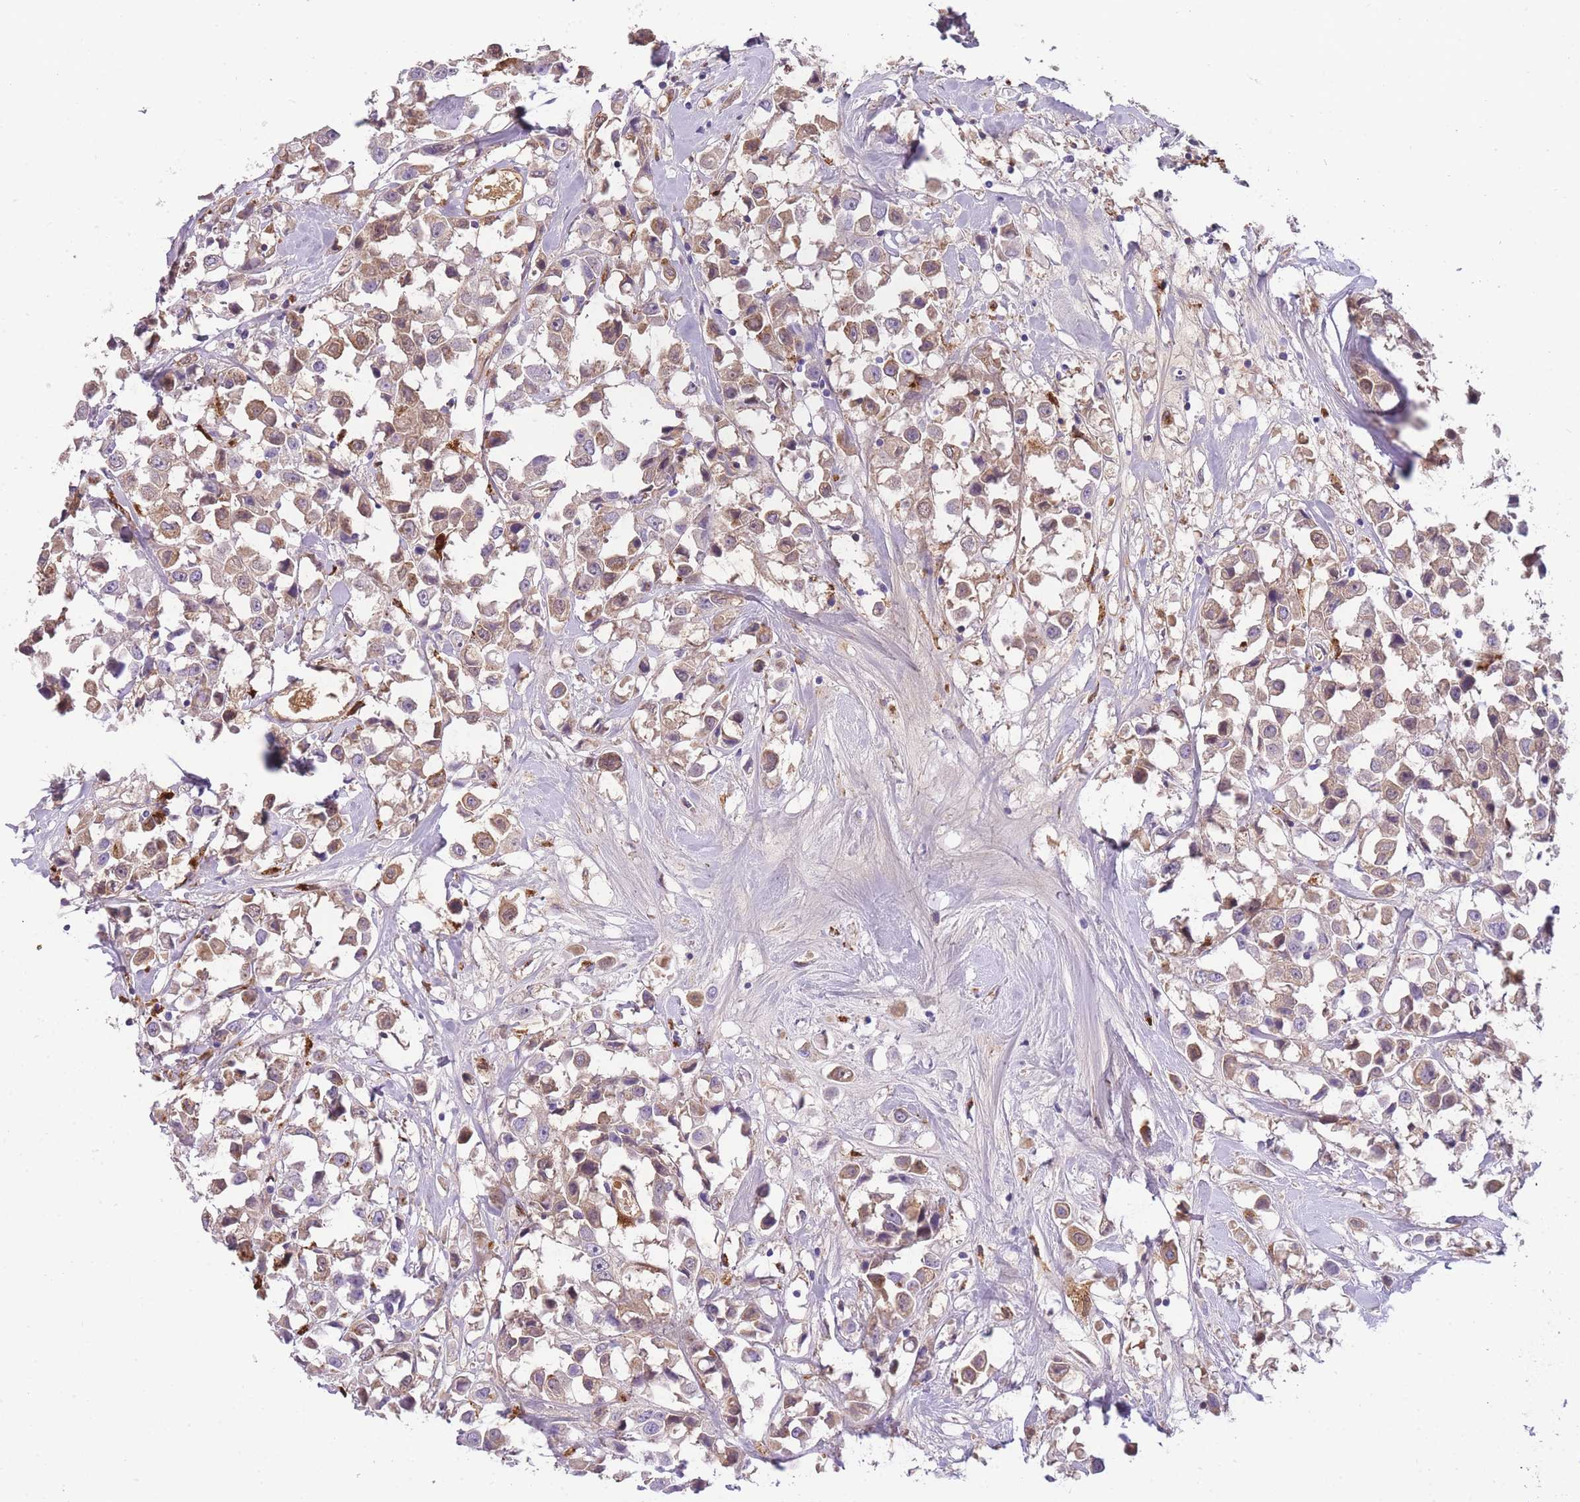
{"staining": {"intensity": "weak", "quantity": ">75%", "location": "cytoplasmic/membranous"}, "tissue": "breast cancer", "cell_type": "Tumor cells", "image_type": "cancer", "snomed": [{"axis": "morphology", "description": "Duct carcinoma"}, {"axis": "topography", "description": "Breast"}], "caption": "Breast cancer tissue displays weak cytoplasmic/membranous positivity in approximately >75% of tumor cells", "gene": "GNAT1", "patient": {"sex": "female", "age": 61}}